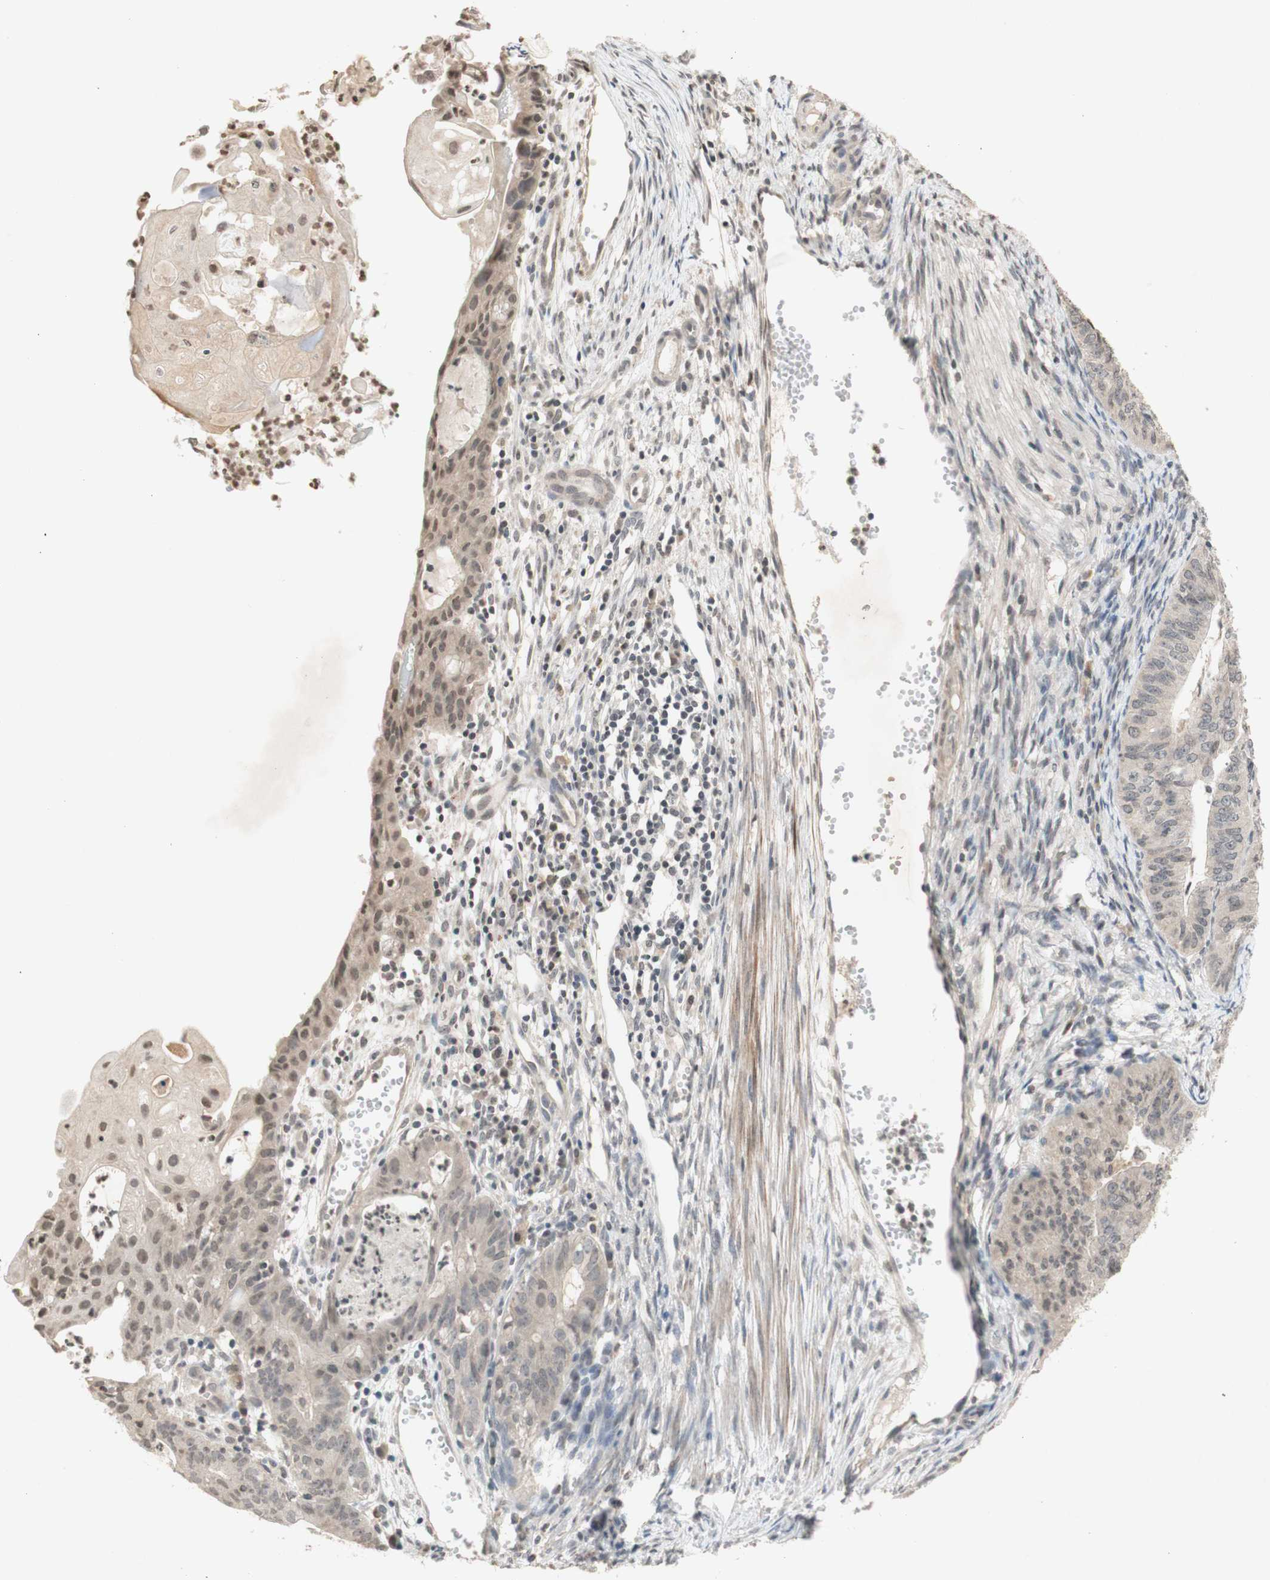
{"staining": {"intensity": "weak", "quantity": ">75%", "location": "cytoplasmic/membranous"}, "tissue": "endometrial cancer", "cell_type": "Tumor cells", "image_type": "cancer", "snomed": [{"axis": "morphology", "description": "Adenocarcinoma, NOS"}, {"axis": "topography", "description": "Endometrium"}], "caption": "The micrograph shows a brown stain indicating the presence of a protein in the cytoplasmic/membranous of tumor cells in endometrial adenocarcinoma.", "gene": "GLI1", "patient": {"sex": "female", "age": 32}}